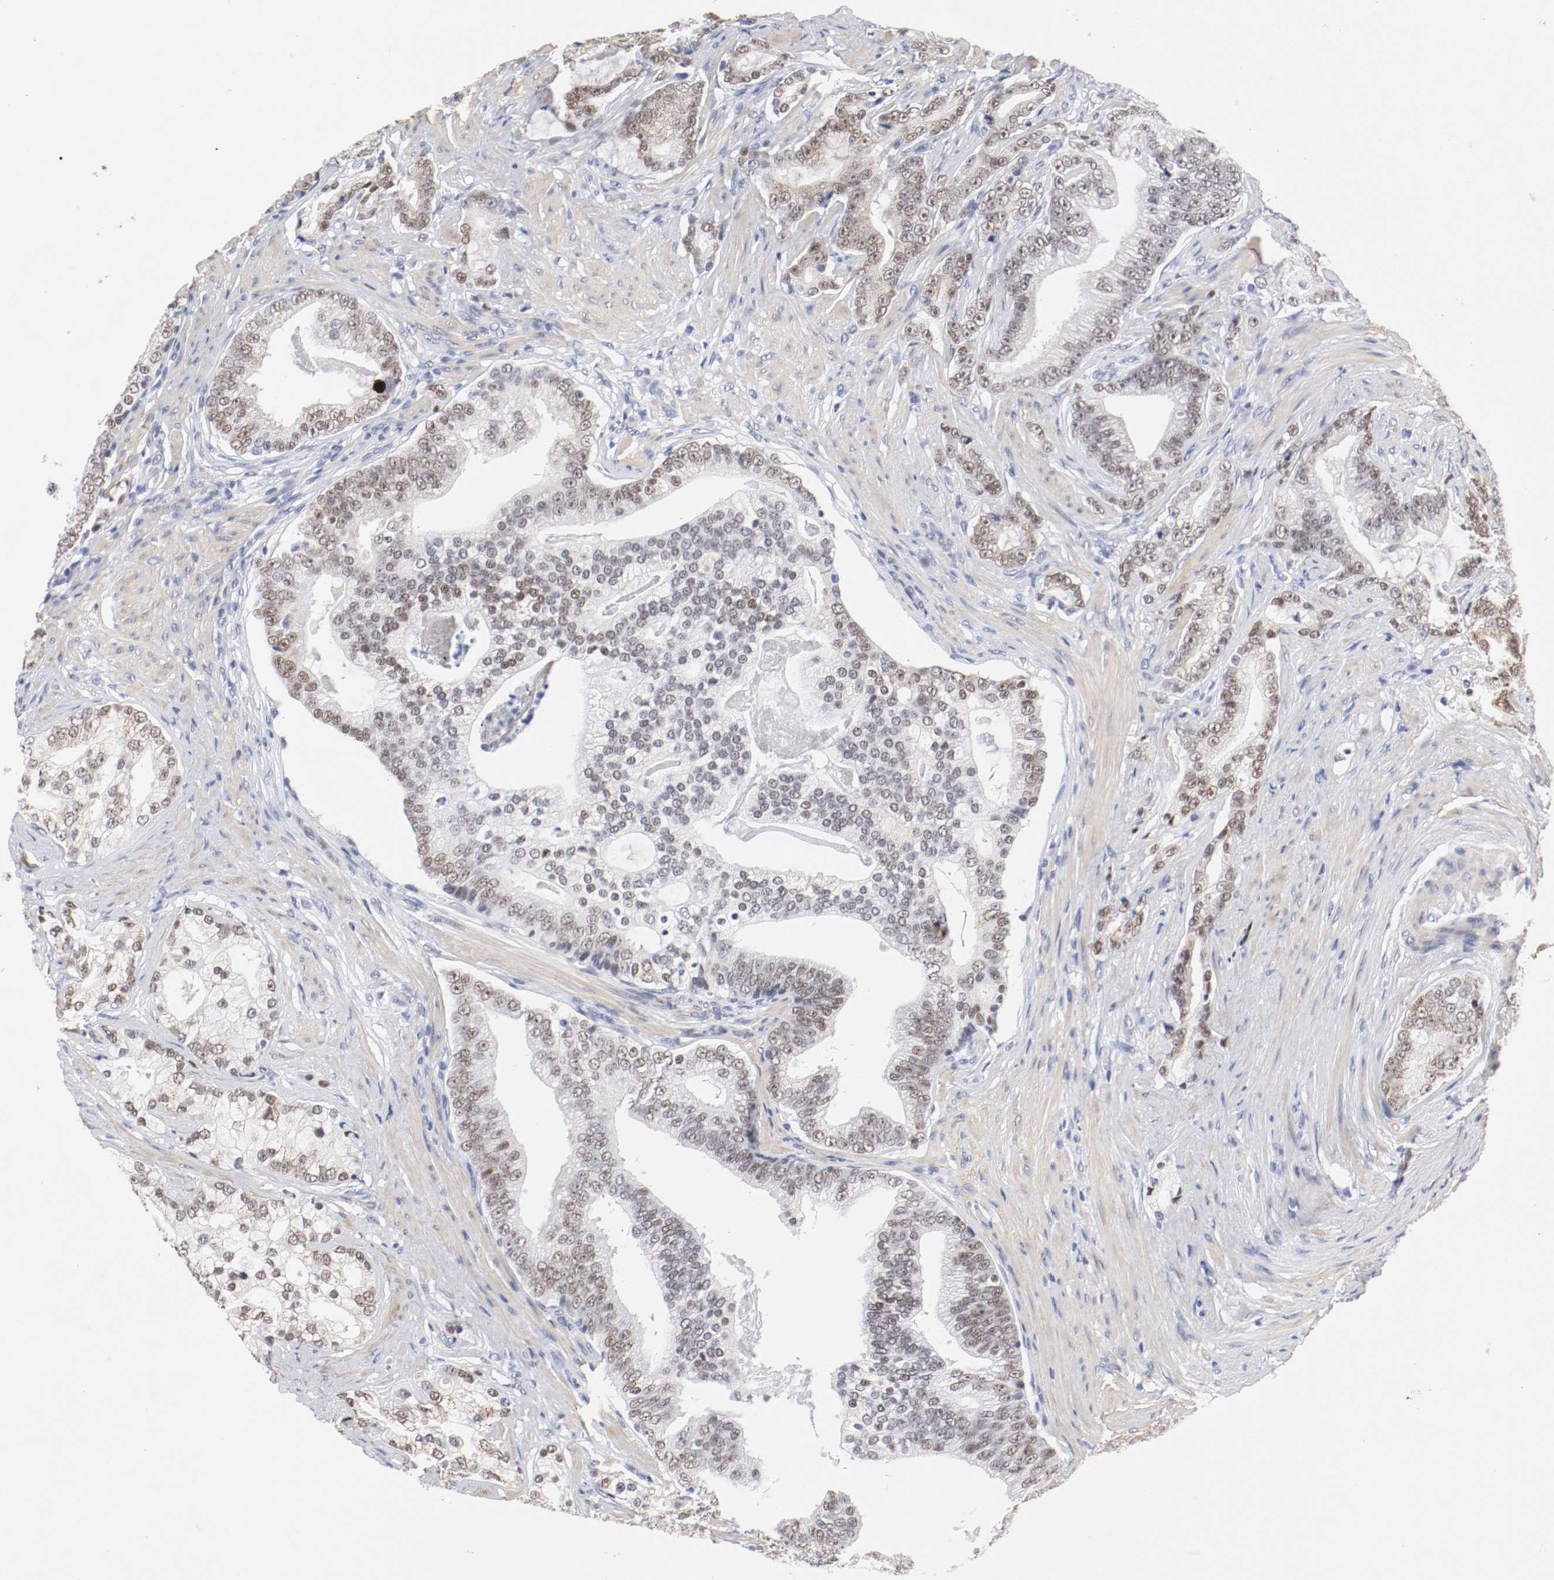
{"staining": {"intensity": "weak", "quantity": ">75%", "location": "nuclear"}, "tissue": "prostate cancer", "cell_type": "Tumor cells", "image_type": "cancer", "snomed": [{"axis": "morphology", "description": "Adenocarcinoma, Low grade"}, {"axis": "topography", "description": "Prostate"}], "caption": "This image exhibits immunohistochemistry staining of low-grade adenocarcinoma (prostate), with low weak nuclear expression in approximately >75% of tumor cells.", "gene": "GRHL2", "patient": {"sex": "male", "age": 58}}